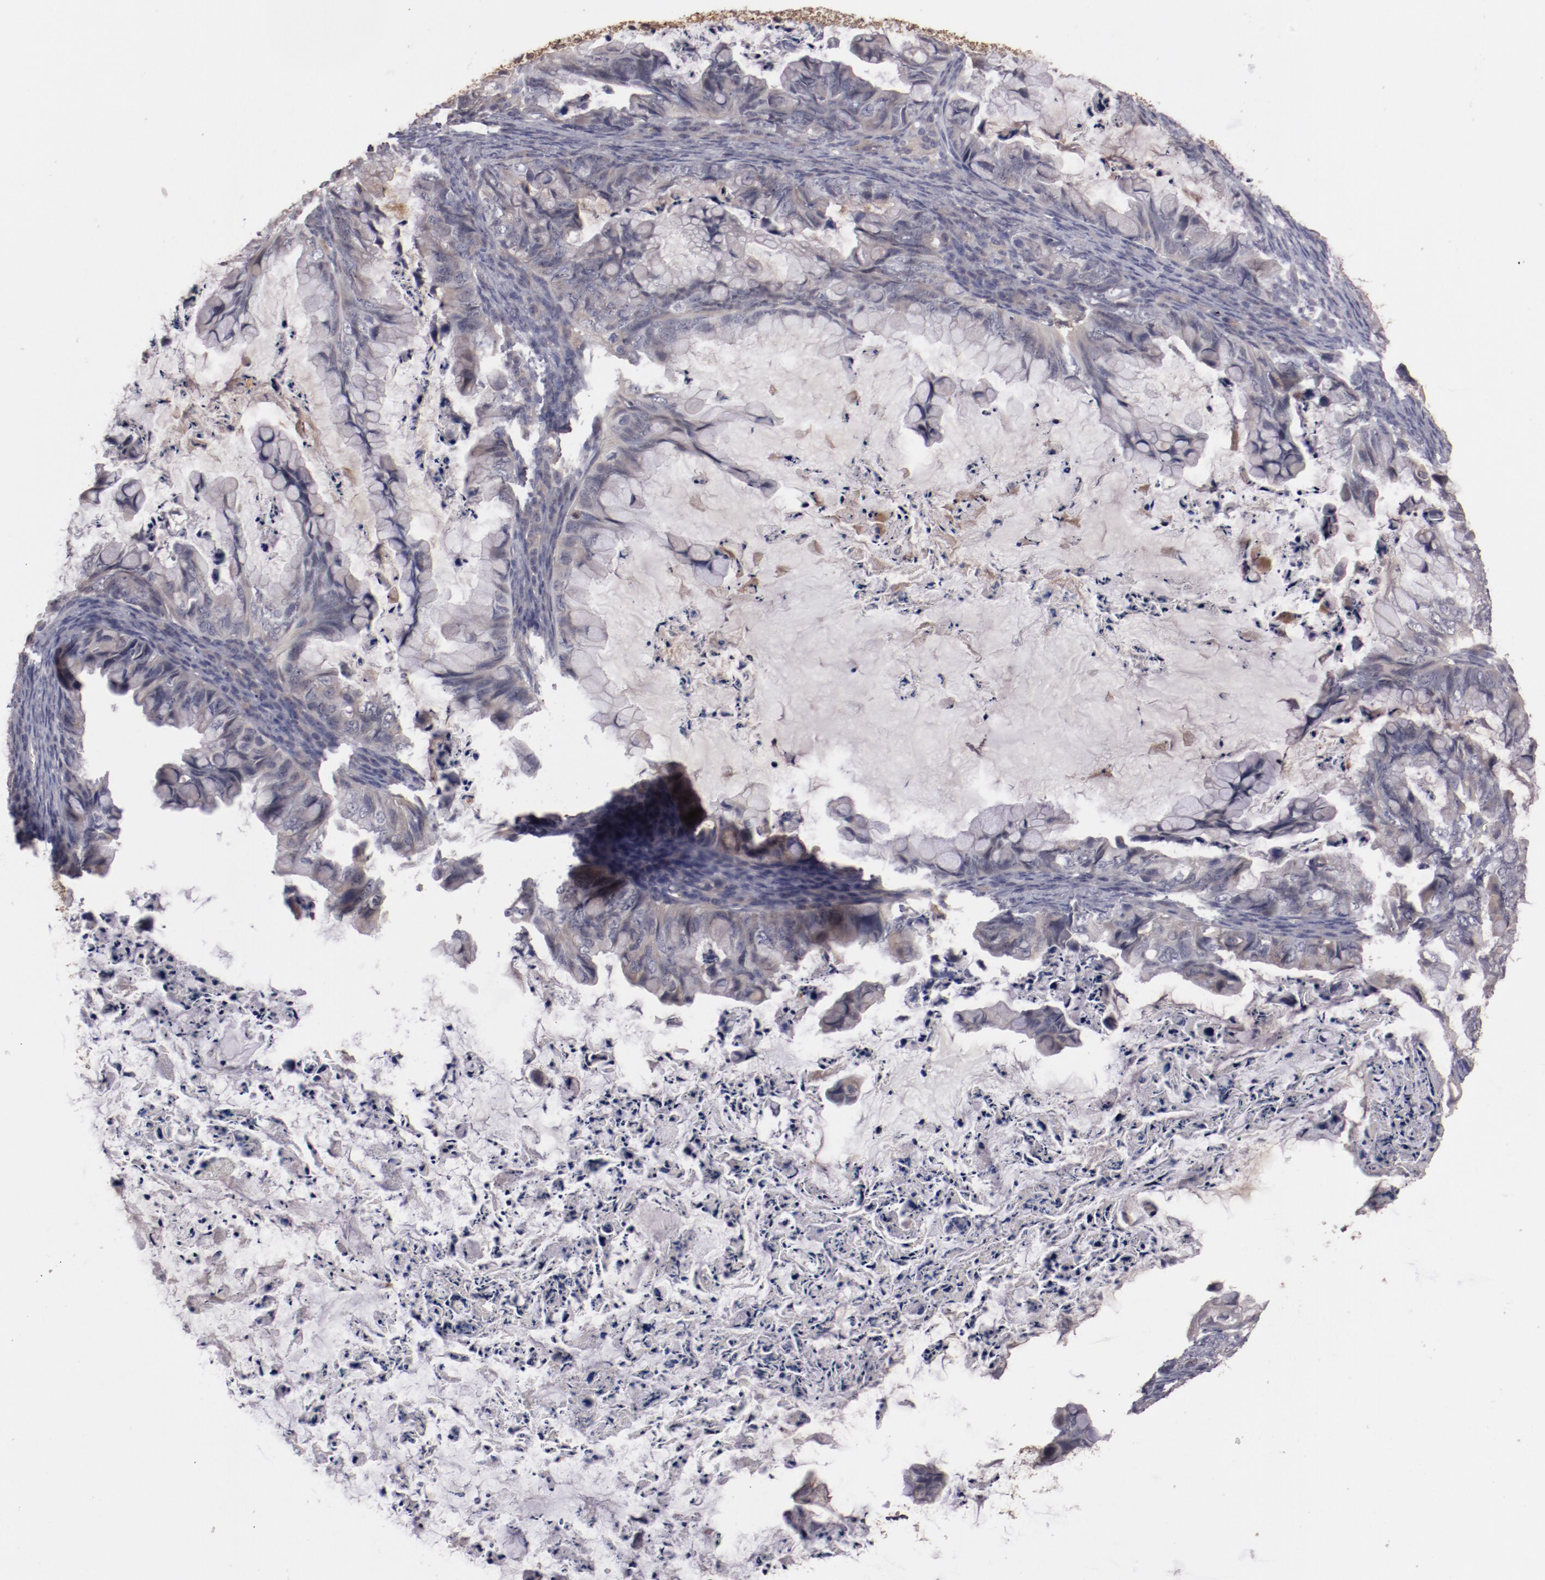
{"staining": {"intensity": "negative", "quantity": "none", "location": "none"}, "tissue": "ovarian cancer", "cell_type": "Tumor cells", "image_type": "cancer", "snomed": [{"axis": "morphology", "description": "Cystadenocarcinoma, mucinous, NOS"}, {"axis": "topography", "description": "Ovary"}], "caption": "High magnification brightfield microscopy of mucinous cystadenocarcinoma (ovarian) stained with DAB (brown) and counterstained with hematoxylin (blue): tumor cells show no significant staining.", "gene": "MBL2", "patient": {"sex": "female", "age": 36}}